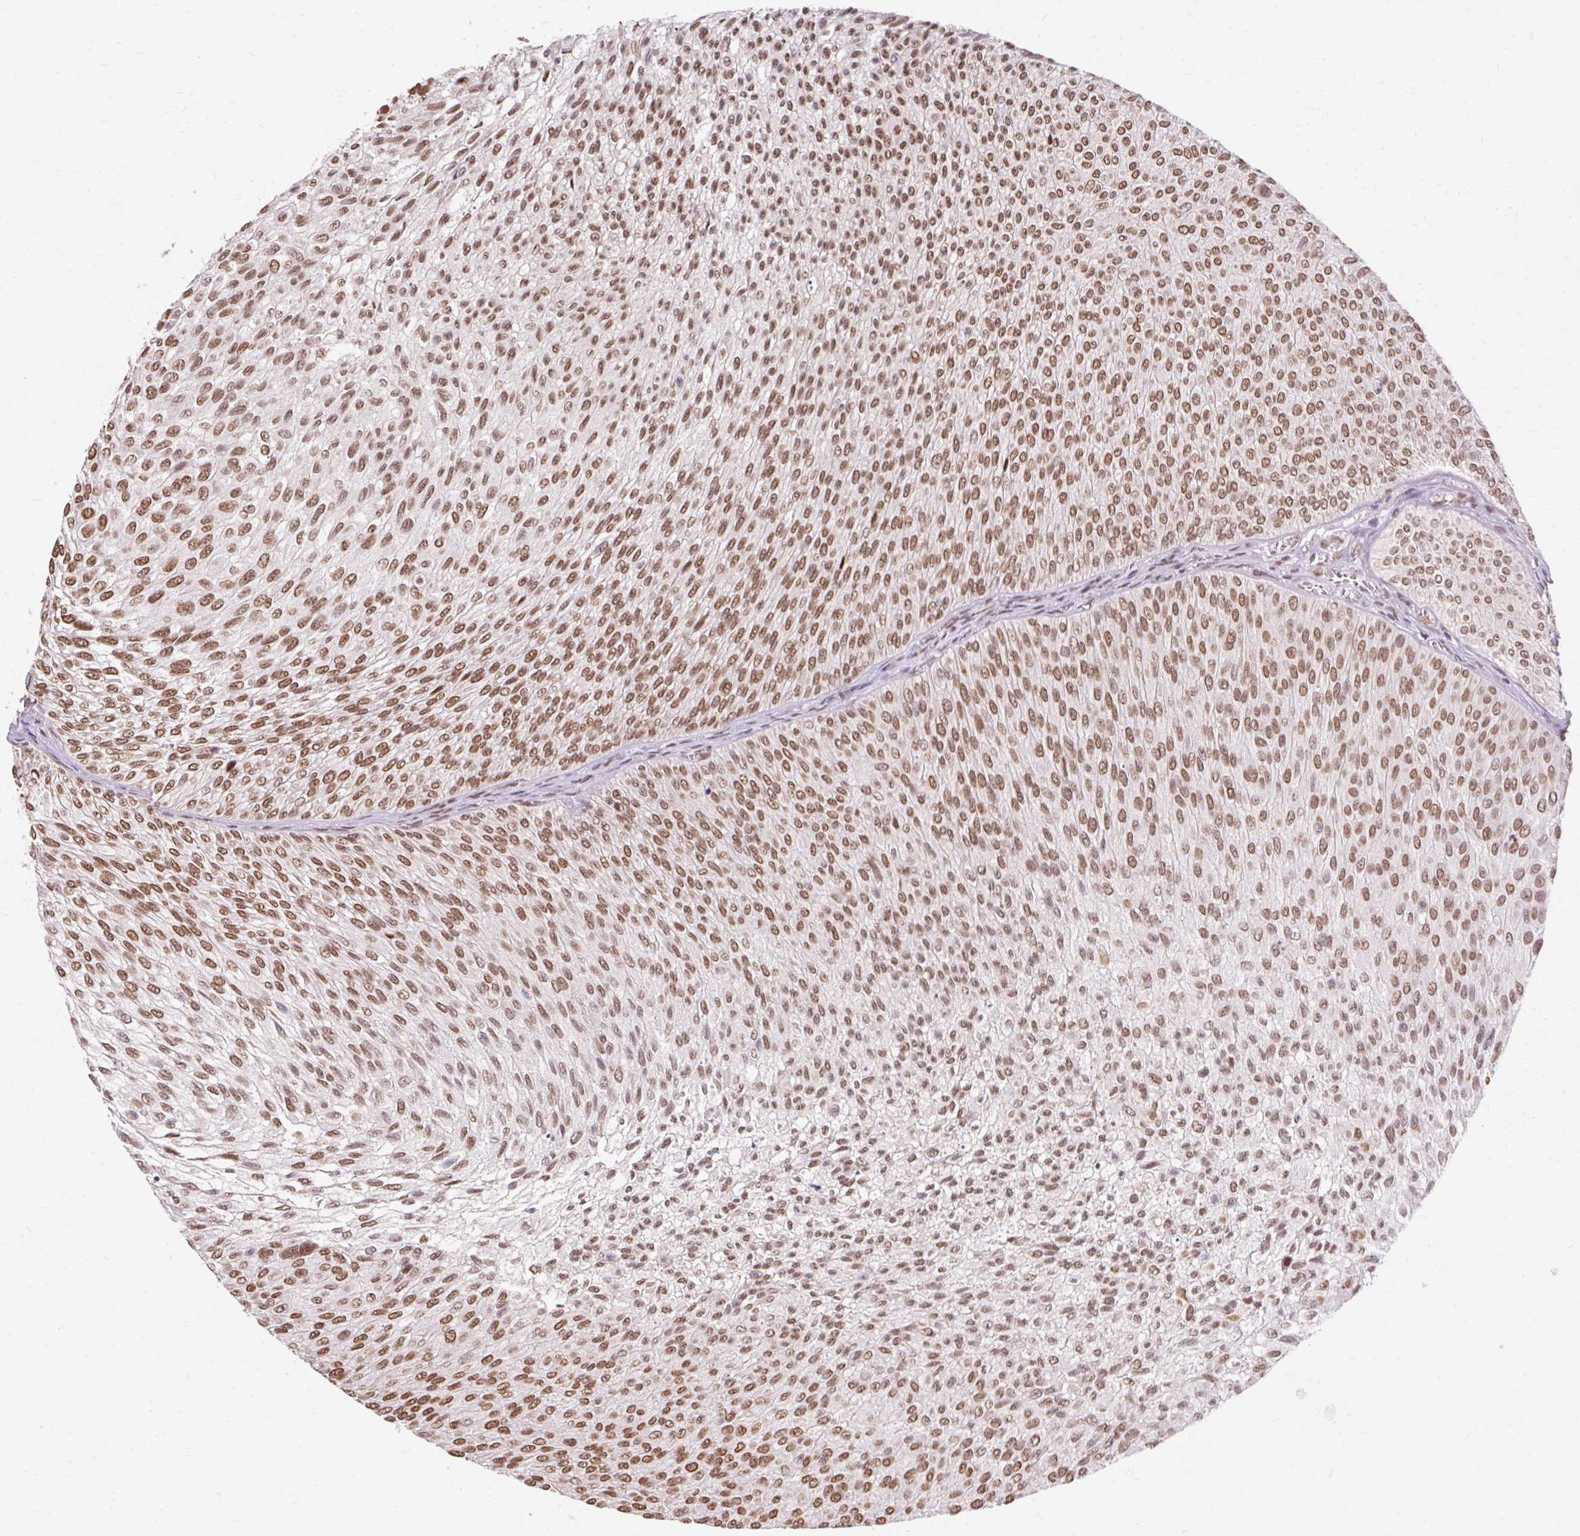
{"staining": {"intensity": "strong", "quantity": ">75%", "location": "nuclear"}, "tissue": "urothelial cancer", "cell_type": "Tumor cells", "image_type": "cancer", "snomed": [{"axis": "morphology", "description": "Urothelial carcinoma, Low grade"}, {"axis": "topography", "description": "Urinary bladder"}], "caption": "A brown stain shows strong nuclear positivity of a protein in human low-grade urothelial carcinoma tumor cells.", "gene": "NPIPB12", "patient": {"sex": "male", "age": 91}}